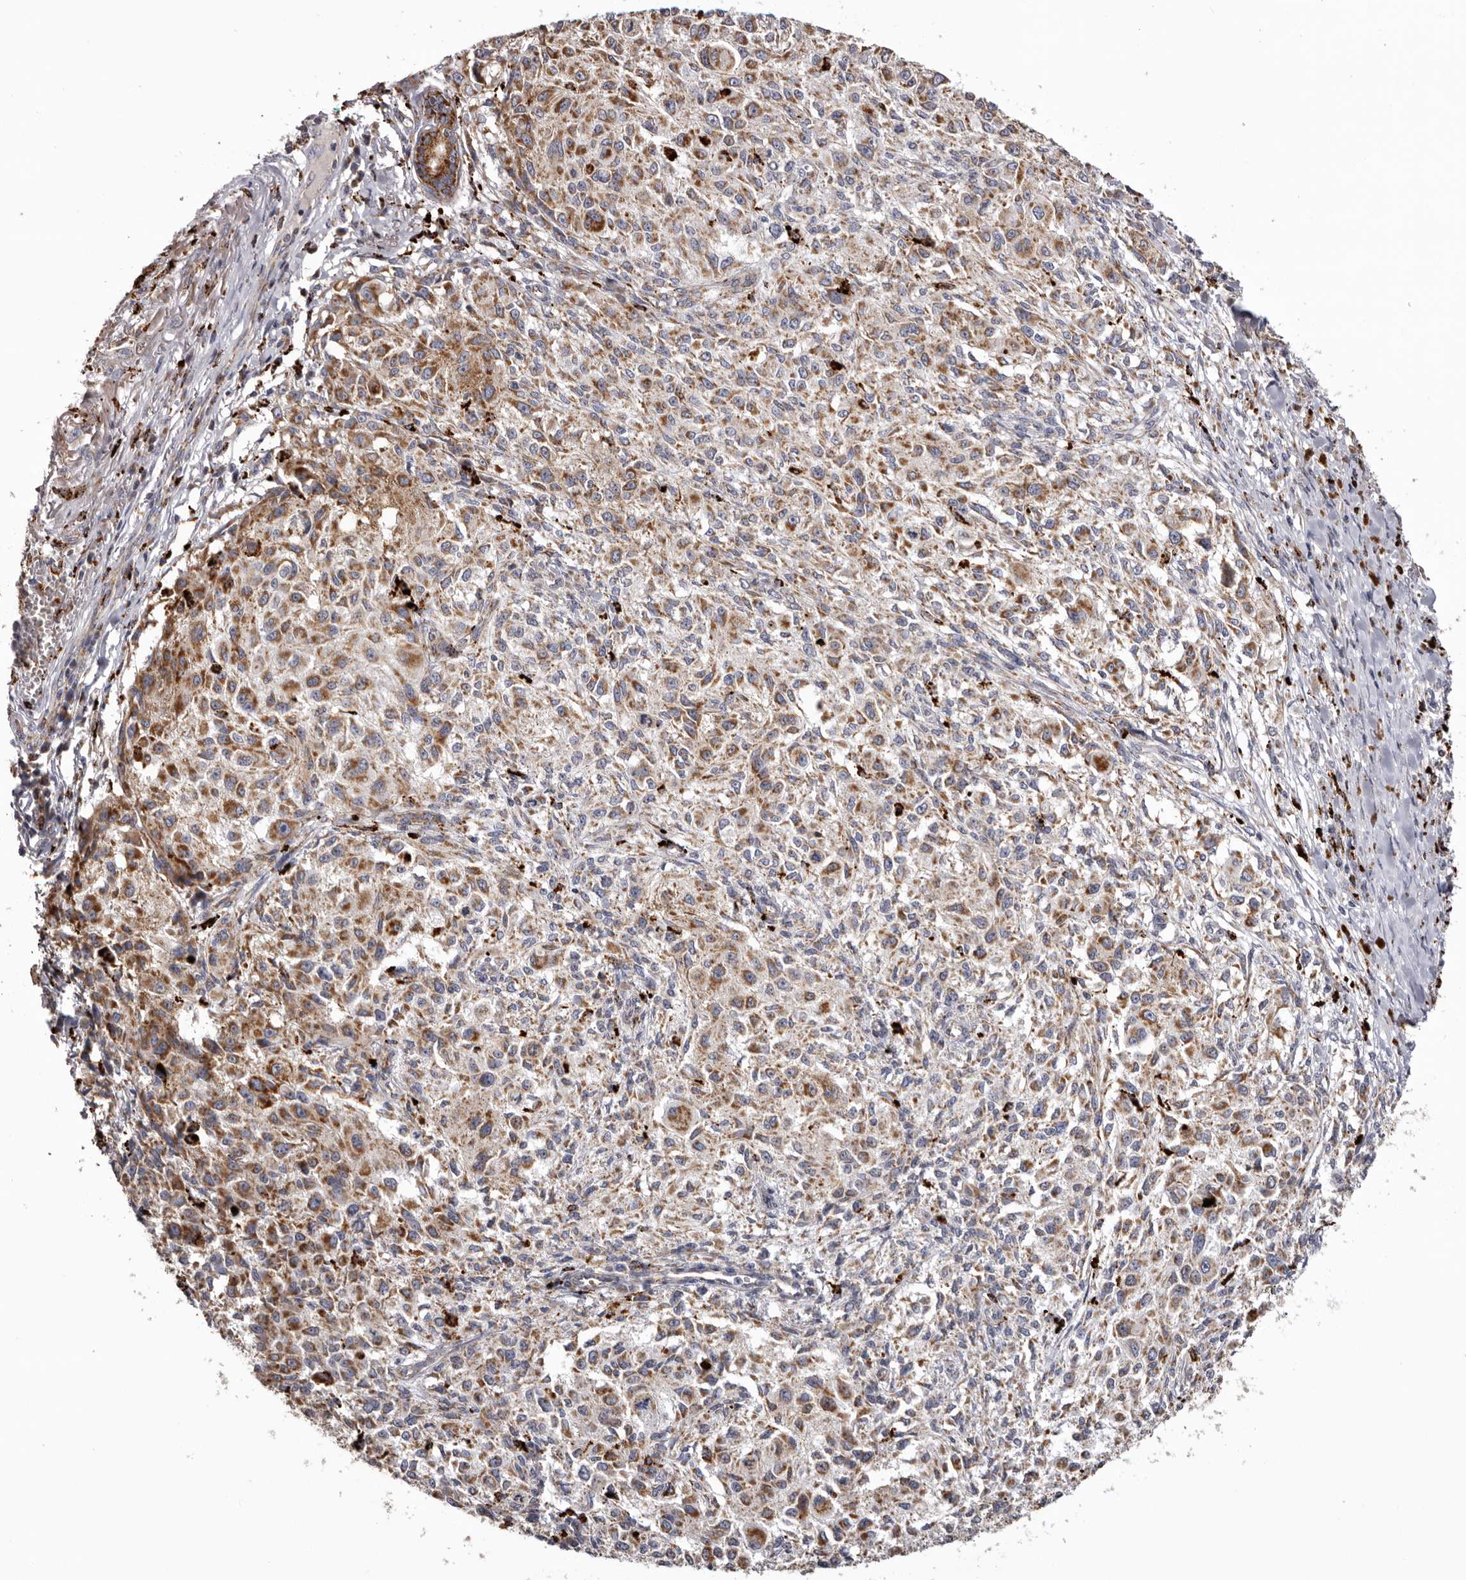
{"staining": {"intensity": "moderate", "quantity": ">75%", "location": "cytoplasmic/membranous"}, "tissue": "melanoma", "cell_type": "Tumor cells", "image_type": "cancer", "snomed": [{"axis": "morphology", "description": "Necrosis, NOS"}, {"axis": "morphology", "description": "Malignant melanoma, NOS"}, {"axis": "topography", "description": "Skin"}], "caption": "IHC of human melanoma reveals medium levels of moderate cytoplasmic/membranous positivity in approximately >75% of tumor cells.", "gene": "MECR", "patient": {"sex": "female", "age": 87}}